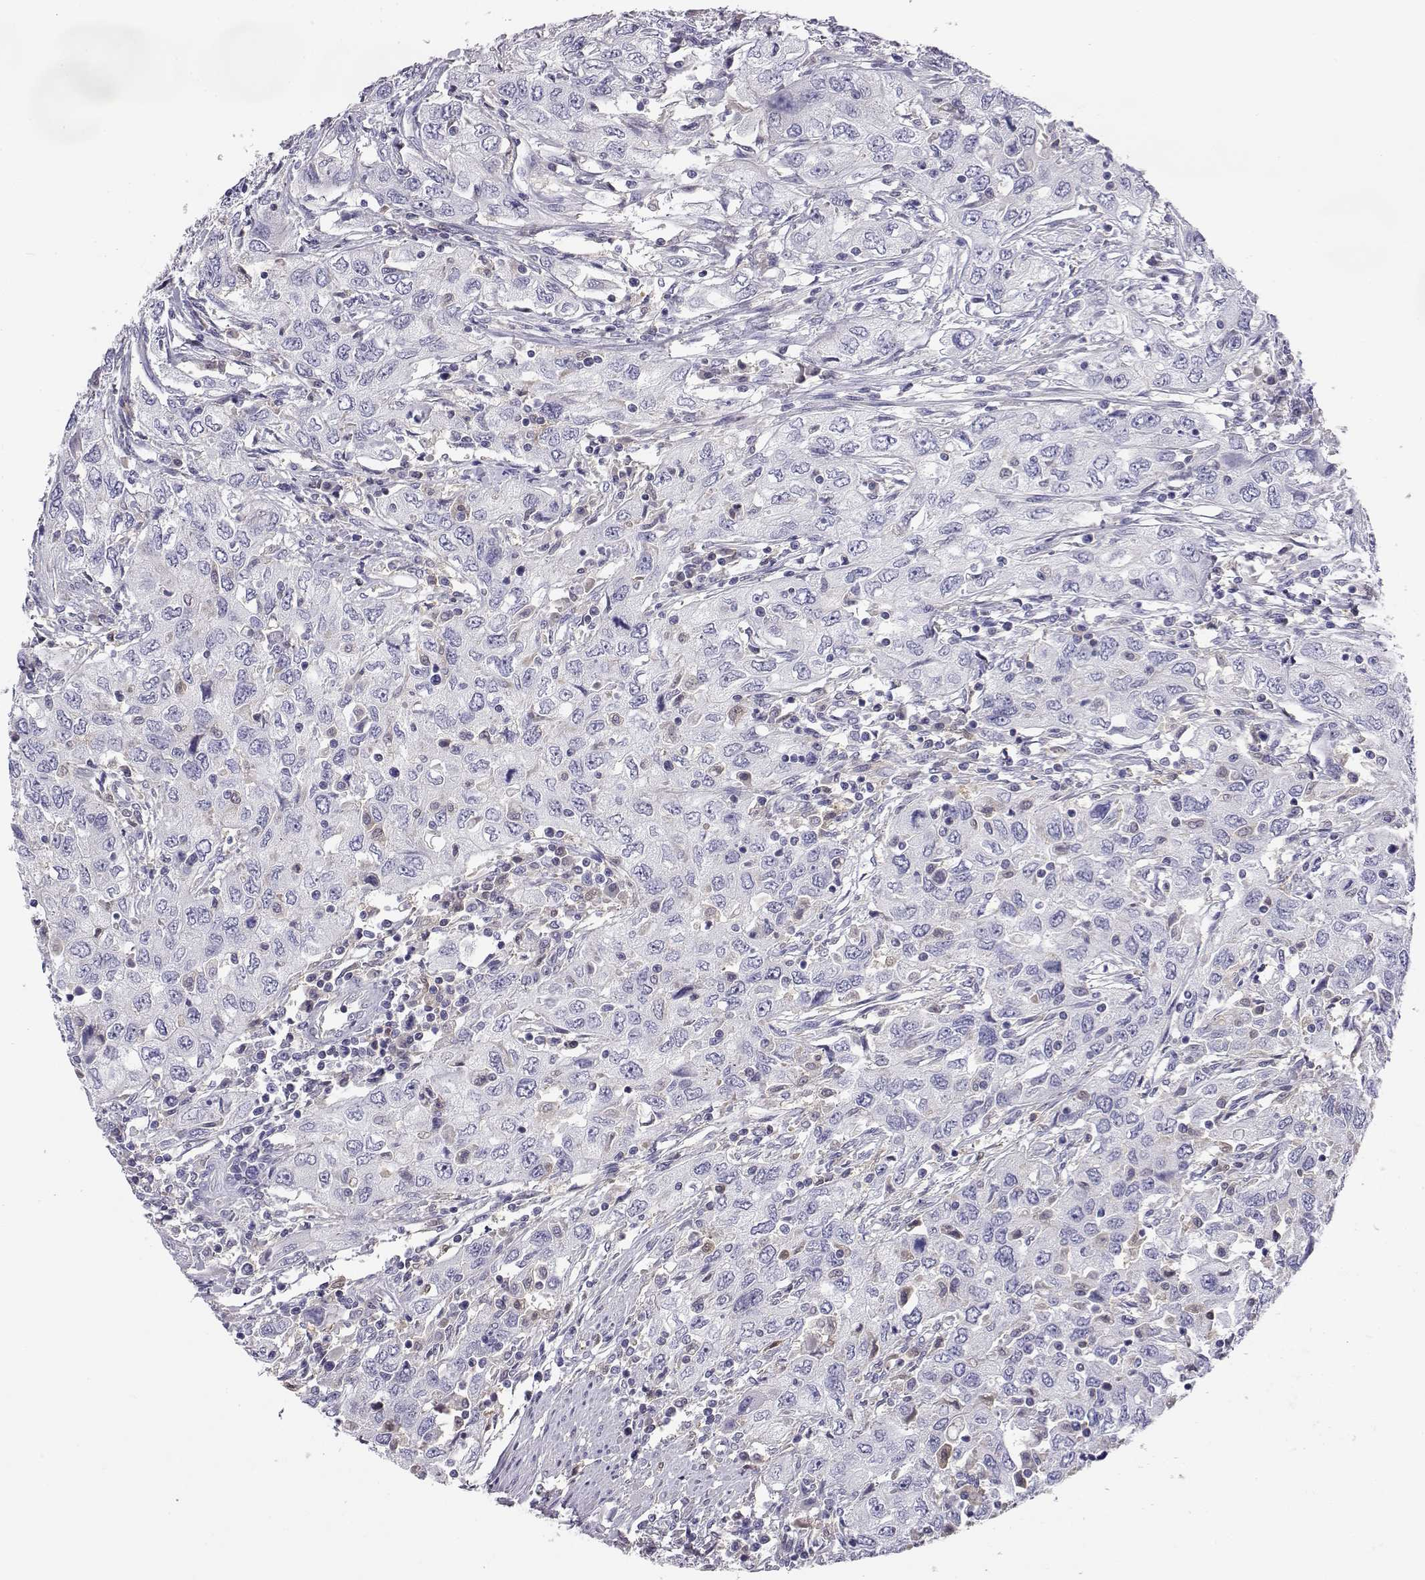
{"staining": {"intensity": "negative", "quantity": "none", "location": "none"}, "tissue": "urothelial cancer", "cell_type": "Tumor cells", "image_type": "cancer", "snomed": [{"axis": "morphology", "description": "Urothelial carcinoma, High grade"}, {"axis": "topography", "description": "Urinary bladder"}], "caption": "DAB (3,3'-diaminobenzidine) immunohistochemical staining of human high-grade urothelial carcinoma reveals no significant positivity in tumor cells.", "gene": "AKR1B1", "patient": {"sex": "male", "age": 76}}